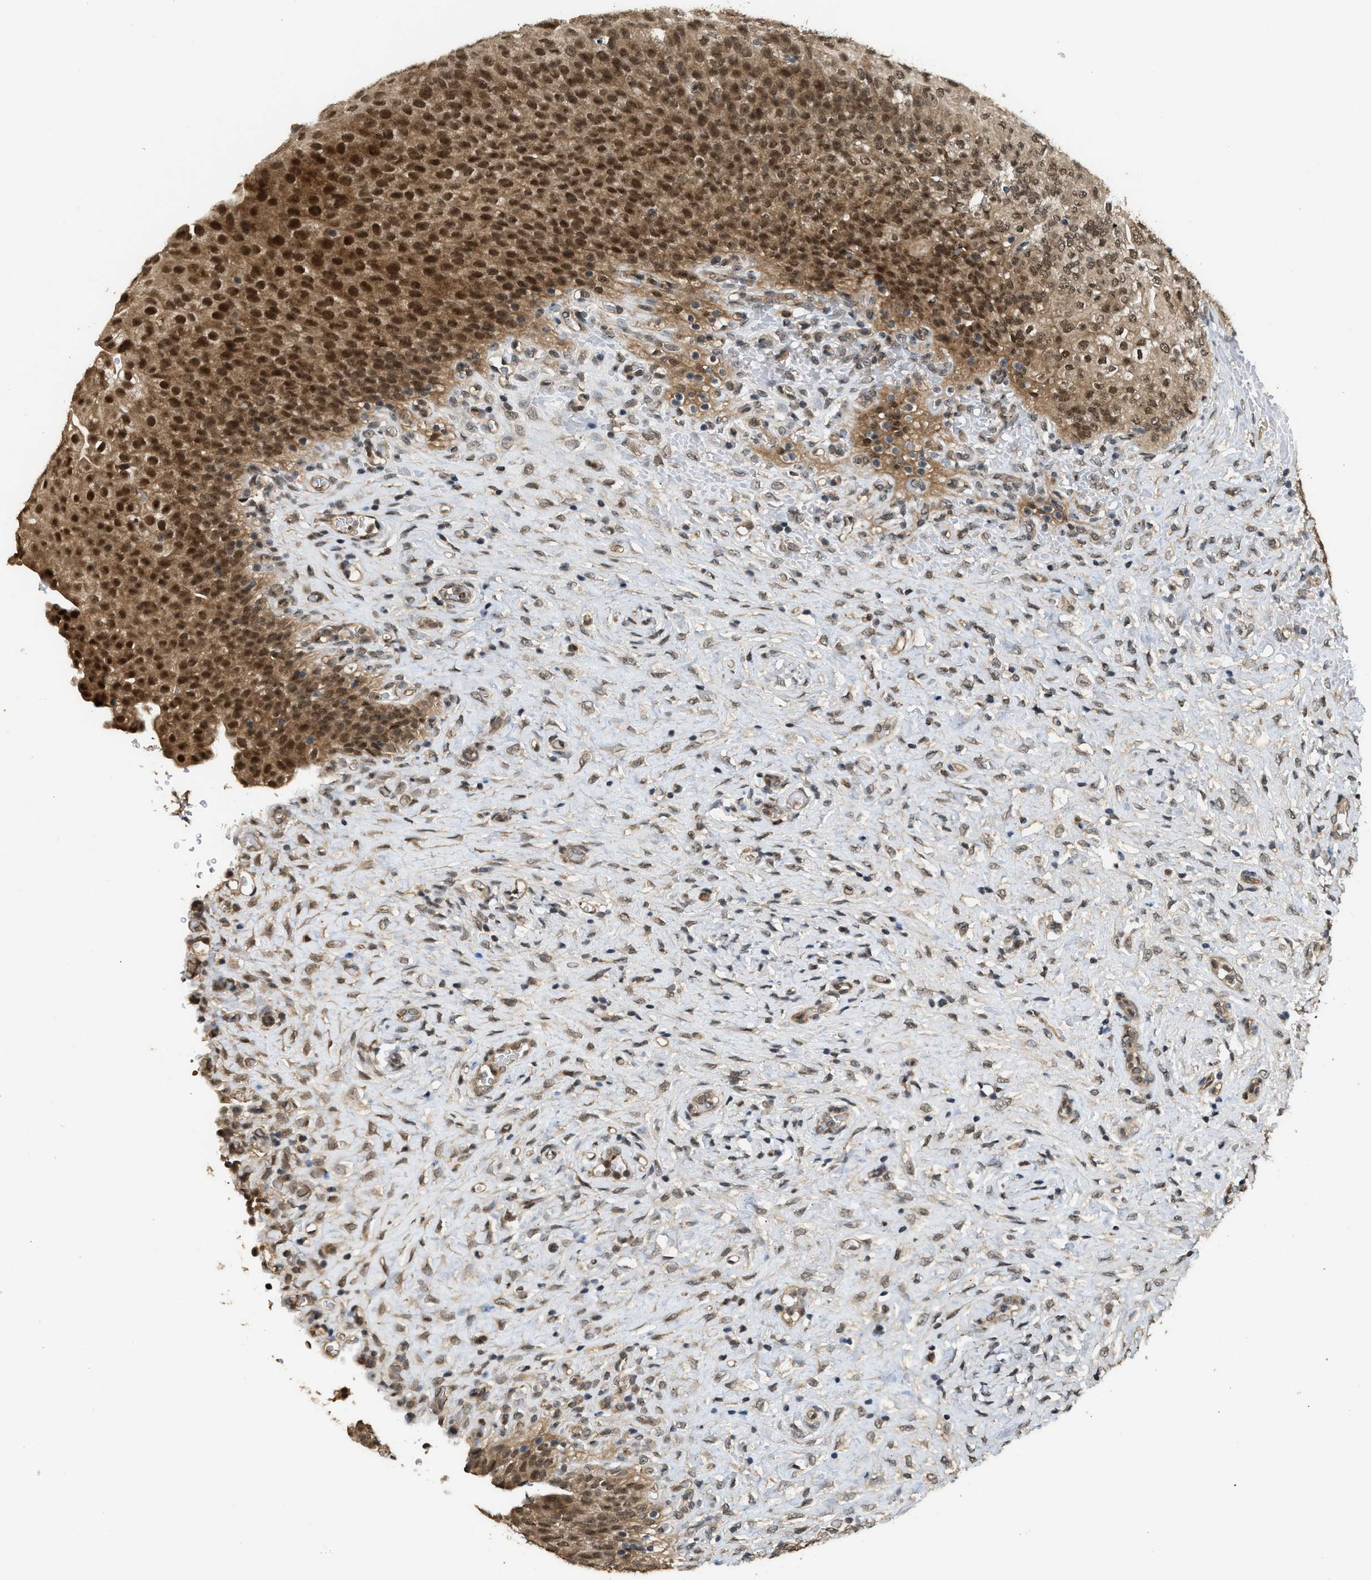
{"staining": {"intensity": "strong", "quantity": ">75%", "location": "cytoplasmic/membranous,nuclear"}, "tissue": "urinary bladder", "cell_type": "Urothelial cells", "image_type": "normal", "snomed": [{"axis": "morphology", "description": "Urothelial carcinoma, High grade"}, {"axis": "topography", "description": "Urinary bladder"}], "caption": "Brown immunohistochemical staining in benign urinary bladder exhibits strong cytoplasmic/membranous,nuclear expression in approximately >75% of urothelial cells.", "gene": "GET1", "patient": {"sex": "male", "age": 46}}